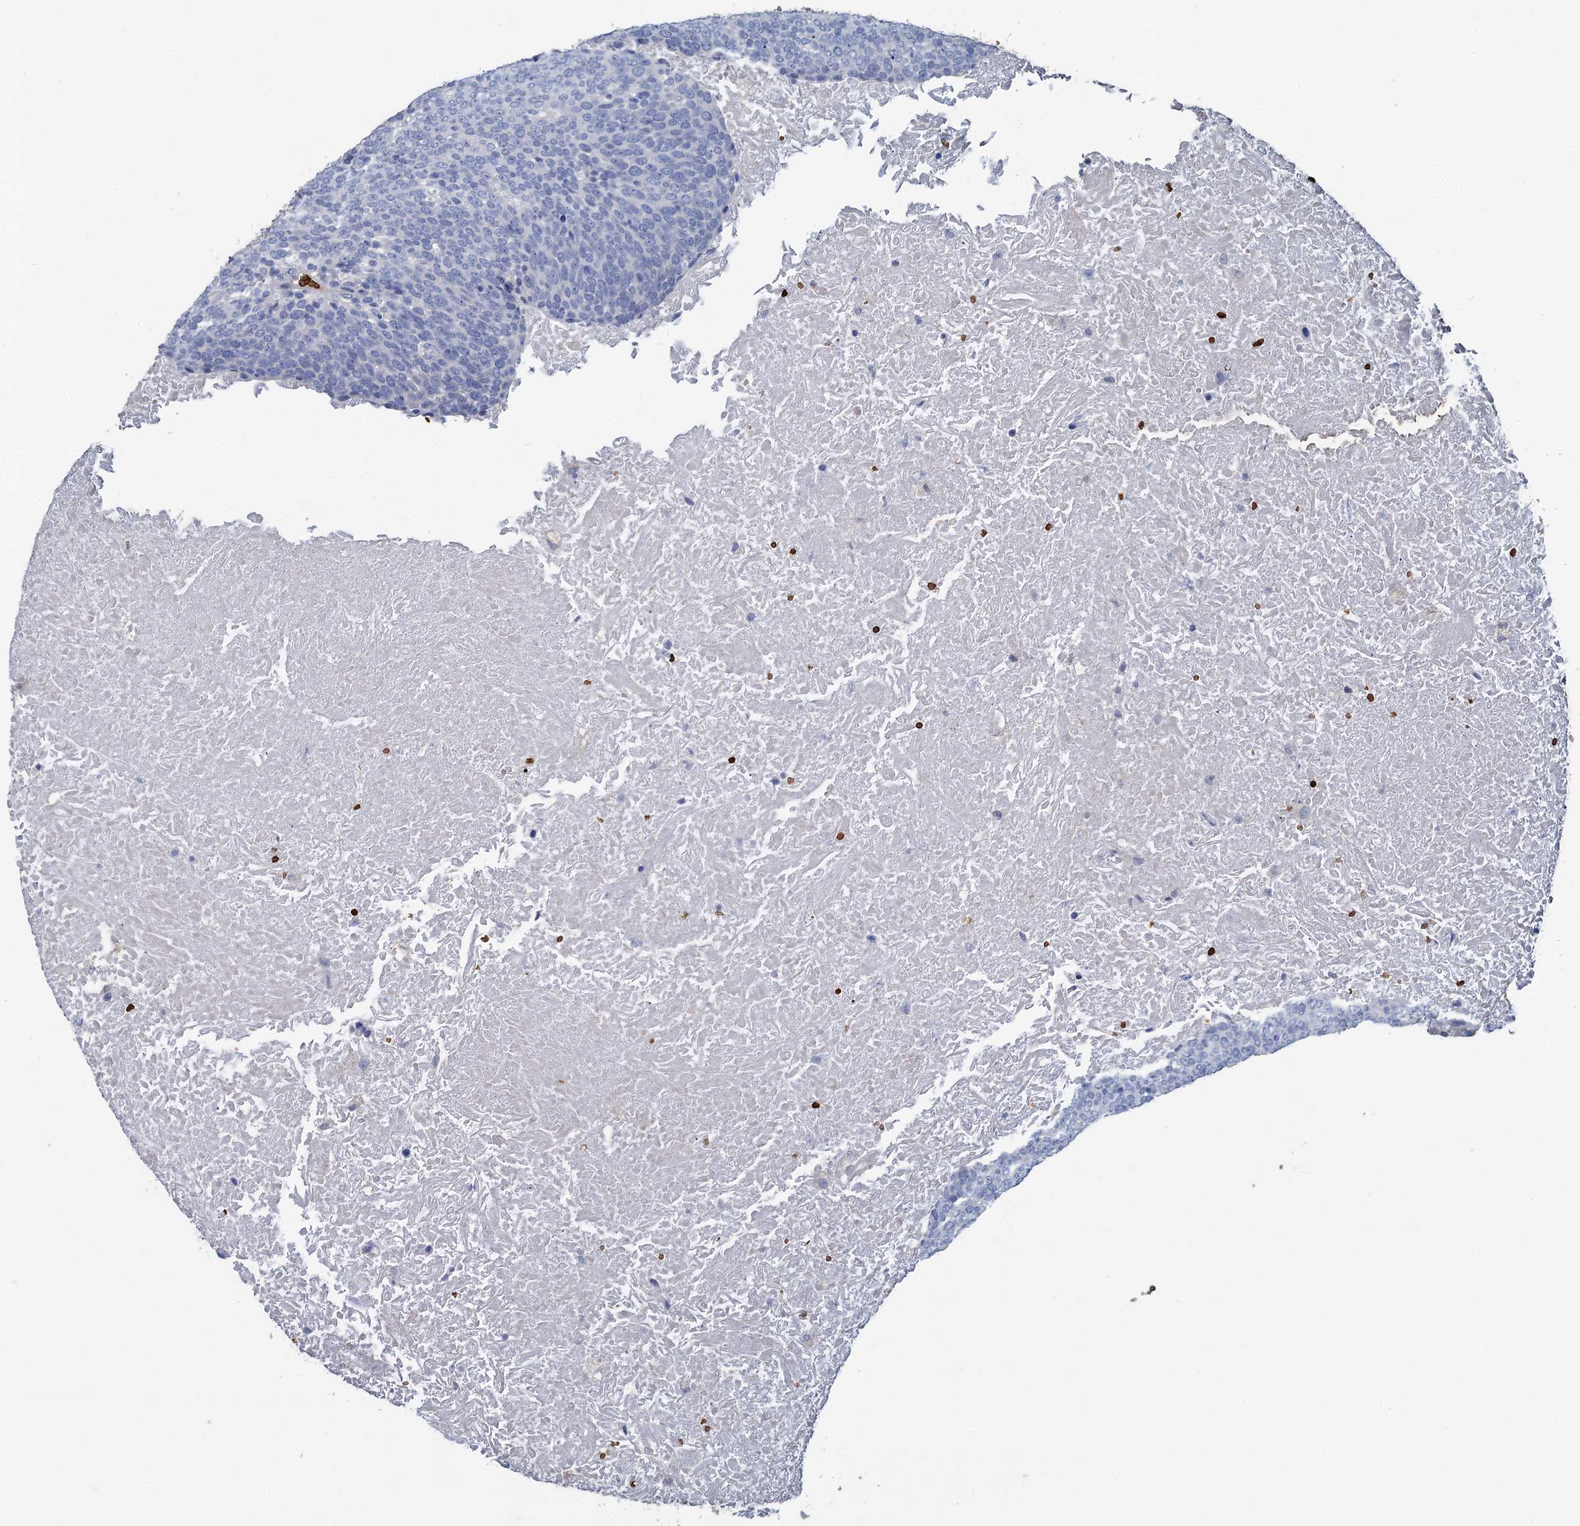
{"staining": {"intensity": "negative", "quantity": "none", "location": "none"}, "tissue": "head and neck cancer", "cell_type": "Tumor cells", "image_type": "cancer", "snomed": [{"axis": "morphology", "description": "Squamous cell carcinoma, NOS"}, {"axis": "morphology", "description": "Squamous cell carcinoma, metastatic, NOS"}, {"axis": "topography", "description": "Lymph node"}, {"axis": "topography", "description": "Head-Neck"}], "caption": "High power microscopy micrograph of an immunohistochemistry (IHC) histopathology image of head and neck metastatic squamous cell carcinoma, revealing no significant positivity in tumor cells.", "gene": "TCTN2", "patient": {"sex": "male", "age": 62}}